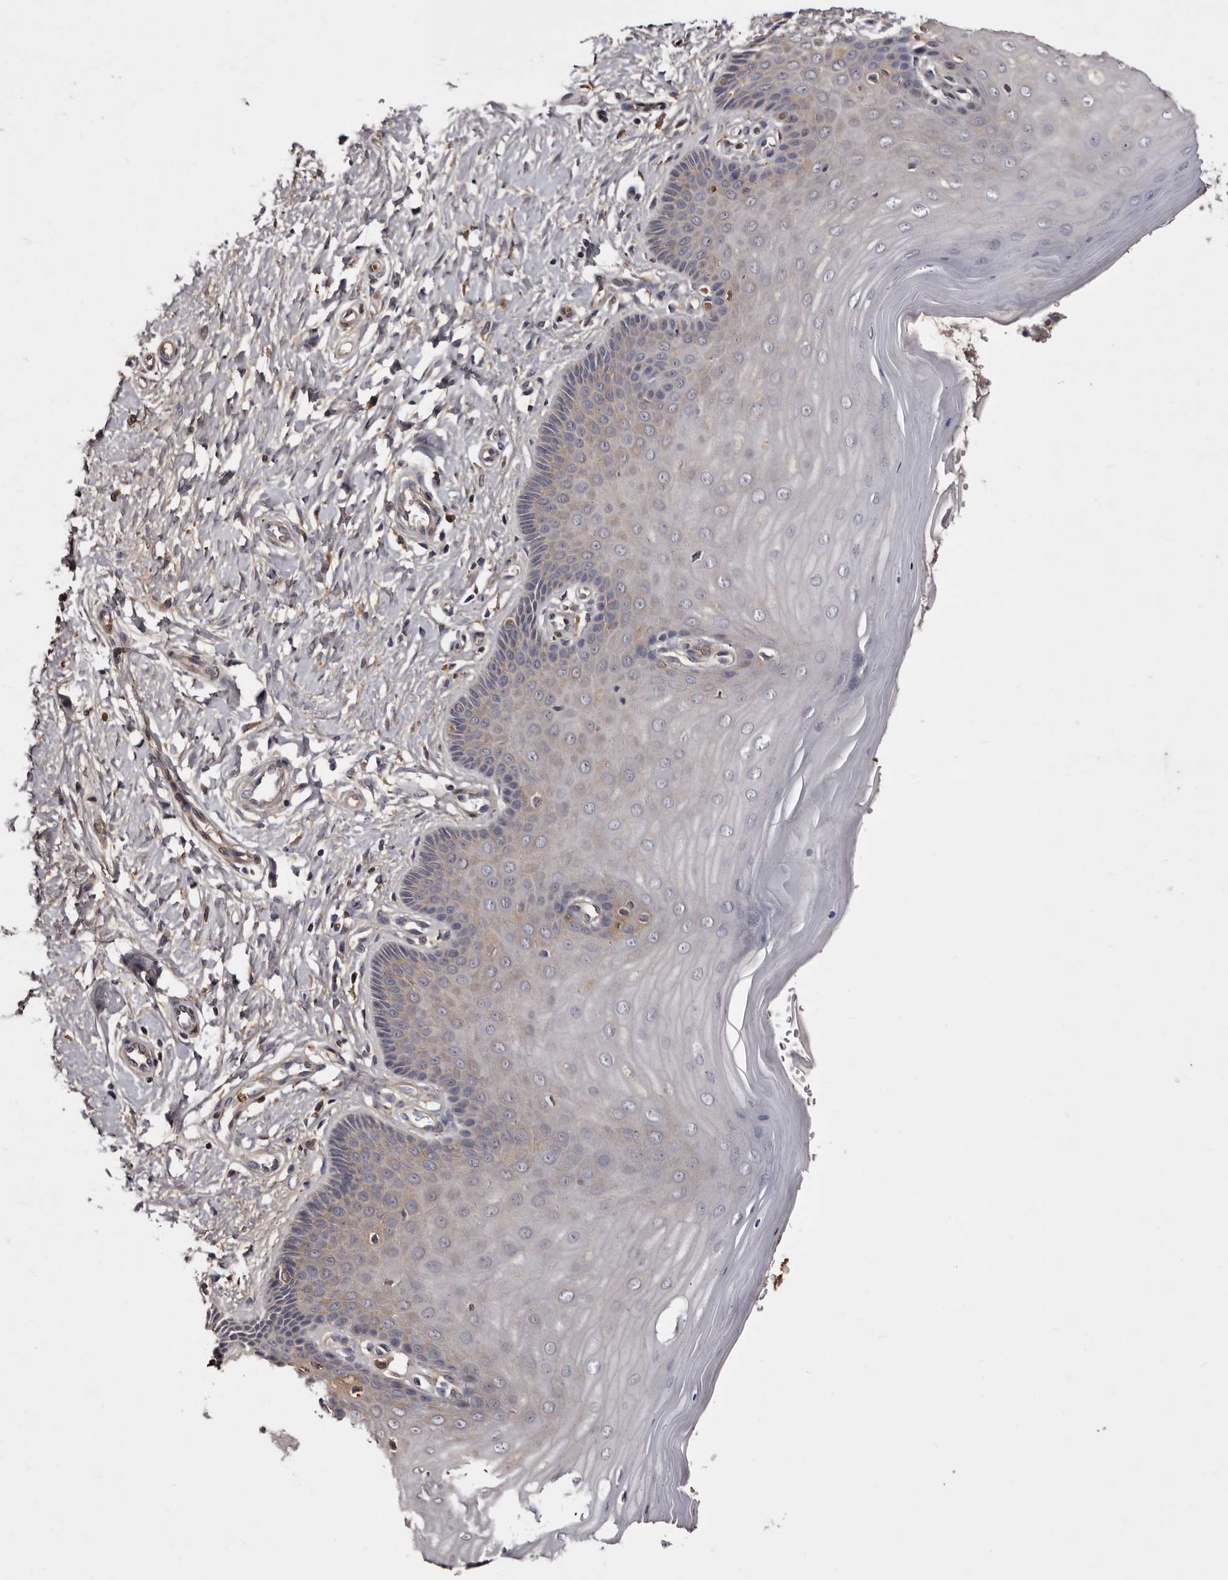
{"staining": {"intensity": "weak", "quantity": "25%-75%", "location": "cytoplasmic/membranous"}, "tissue": "cervix", "cell_type": "Glandular cells", "image_type": "normal", "snomed": [{"axis": "morphology", "description": "Normal tissue, NOS"}, {"axis": "topography", "description": "Cervix"}], "caption": "DAB (3,3'-diaminobenzidine) immunohistochemical staining of unremarkable cervix reveals weak cytoplasmic/membranous protein expression in approximately 25%-75% of glandular cells.", "gene": "CYP1B1", "patient": {"sex": "female", "age": 55}}